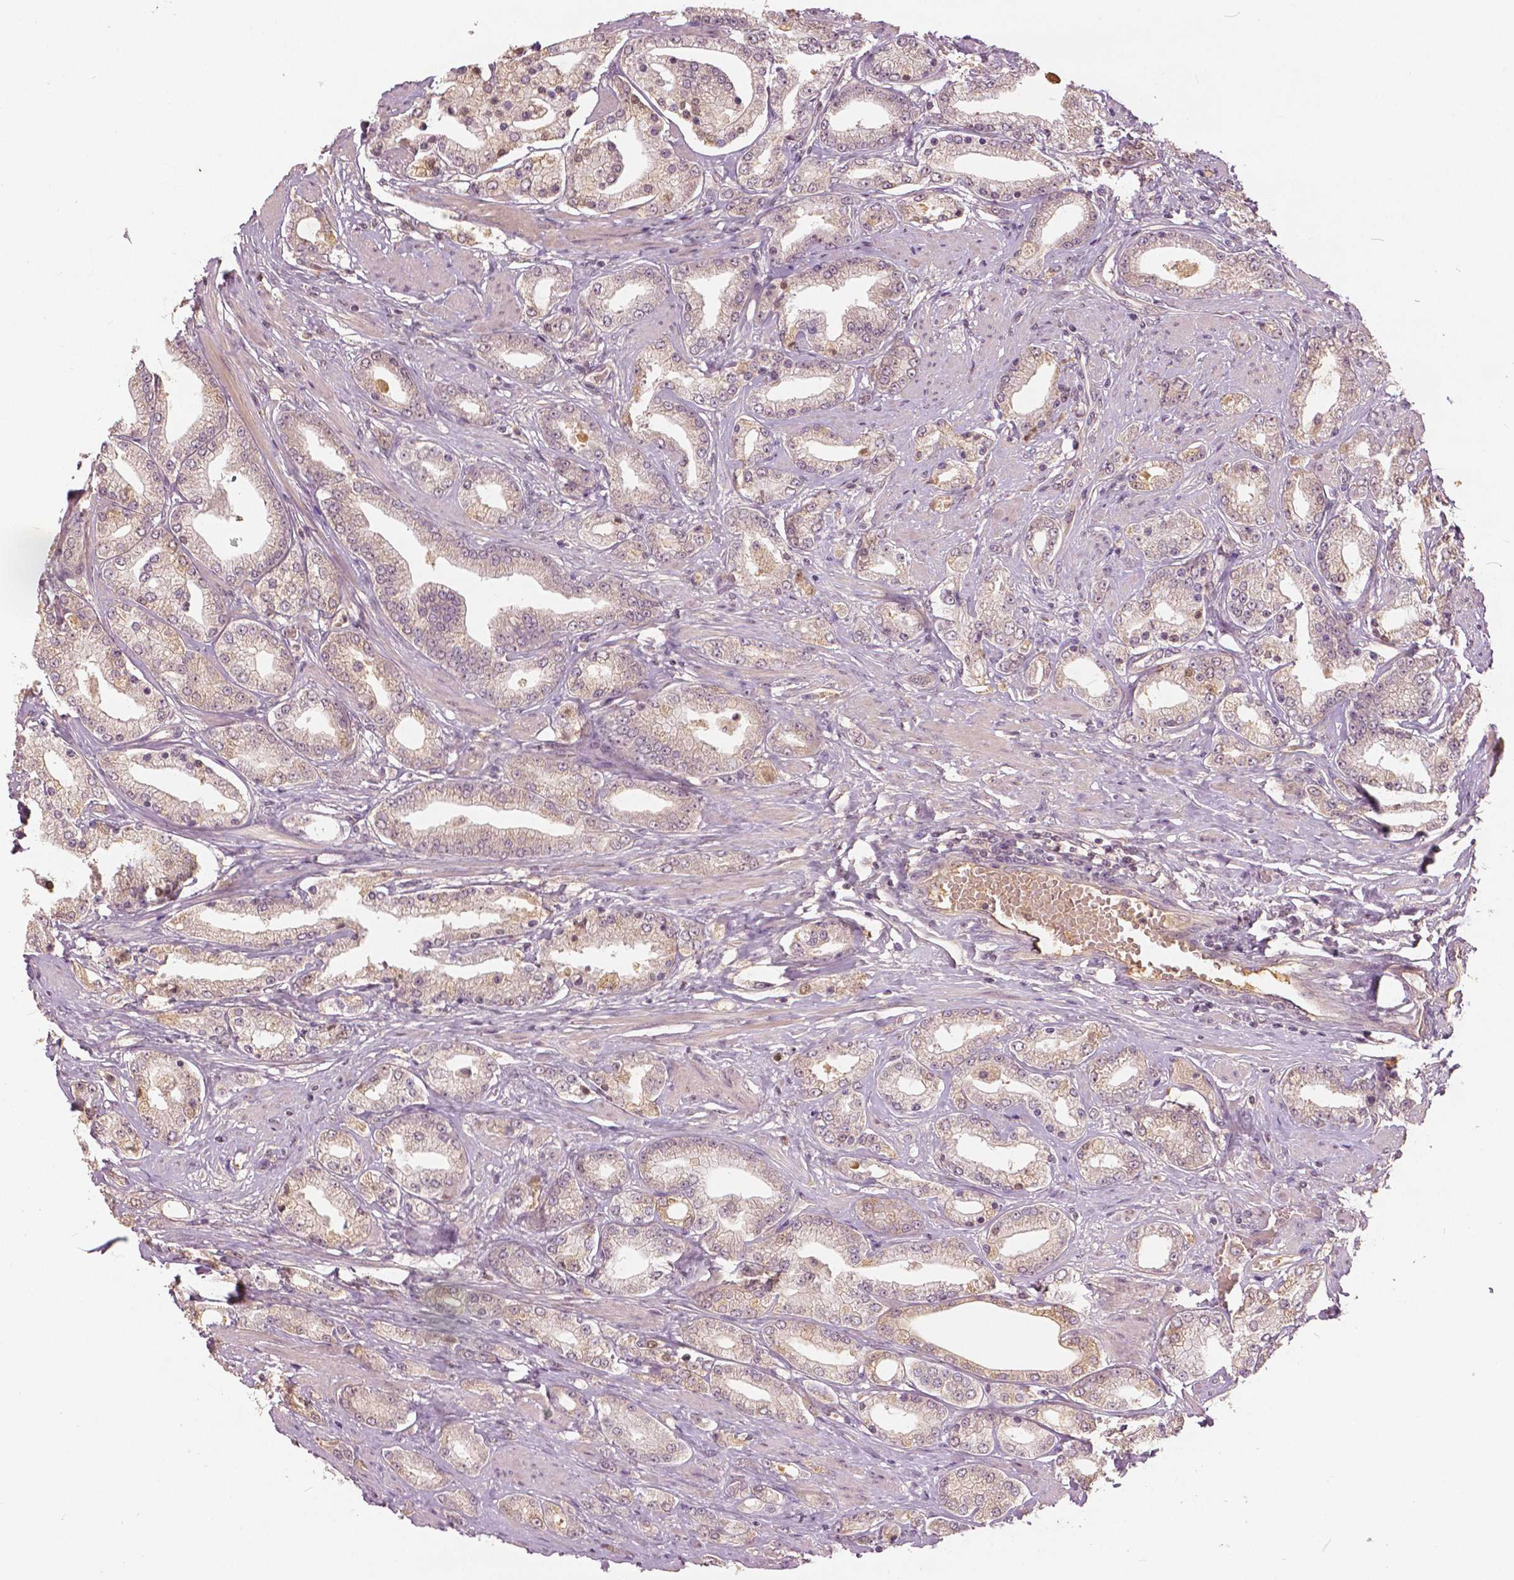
{"staining": {"intensity": "weak", "quantity": "<25%", "location": "cytoplasmic/membranous,nuclear"}, "tissue": "prostate cancer", "cell_type": "Tumor cells", "image_type": "cancer", "snomed": [{"axis": "morphology", "description": "Adenocarcinoma, High grade"}, {"axis": "topography", "description": "Prostate"}], "caption": "Tumor cells show no significant staining in prostate cancer.", "gene": "ANGPTL4", "patient": {"sex": "male", "age": 67}}